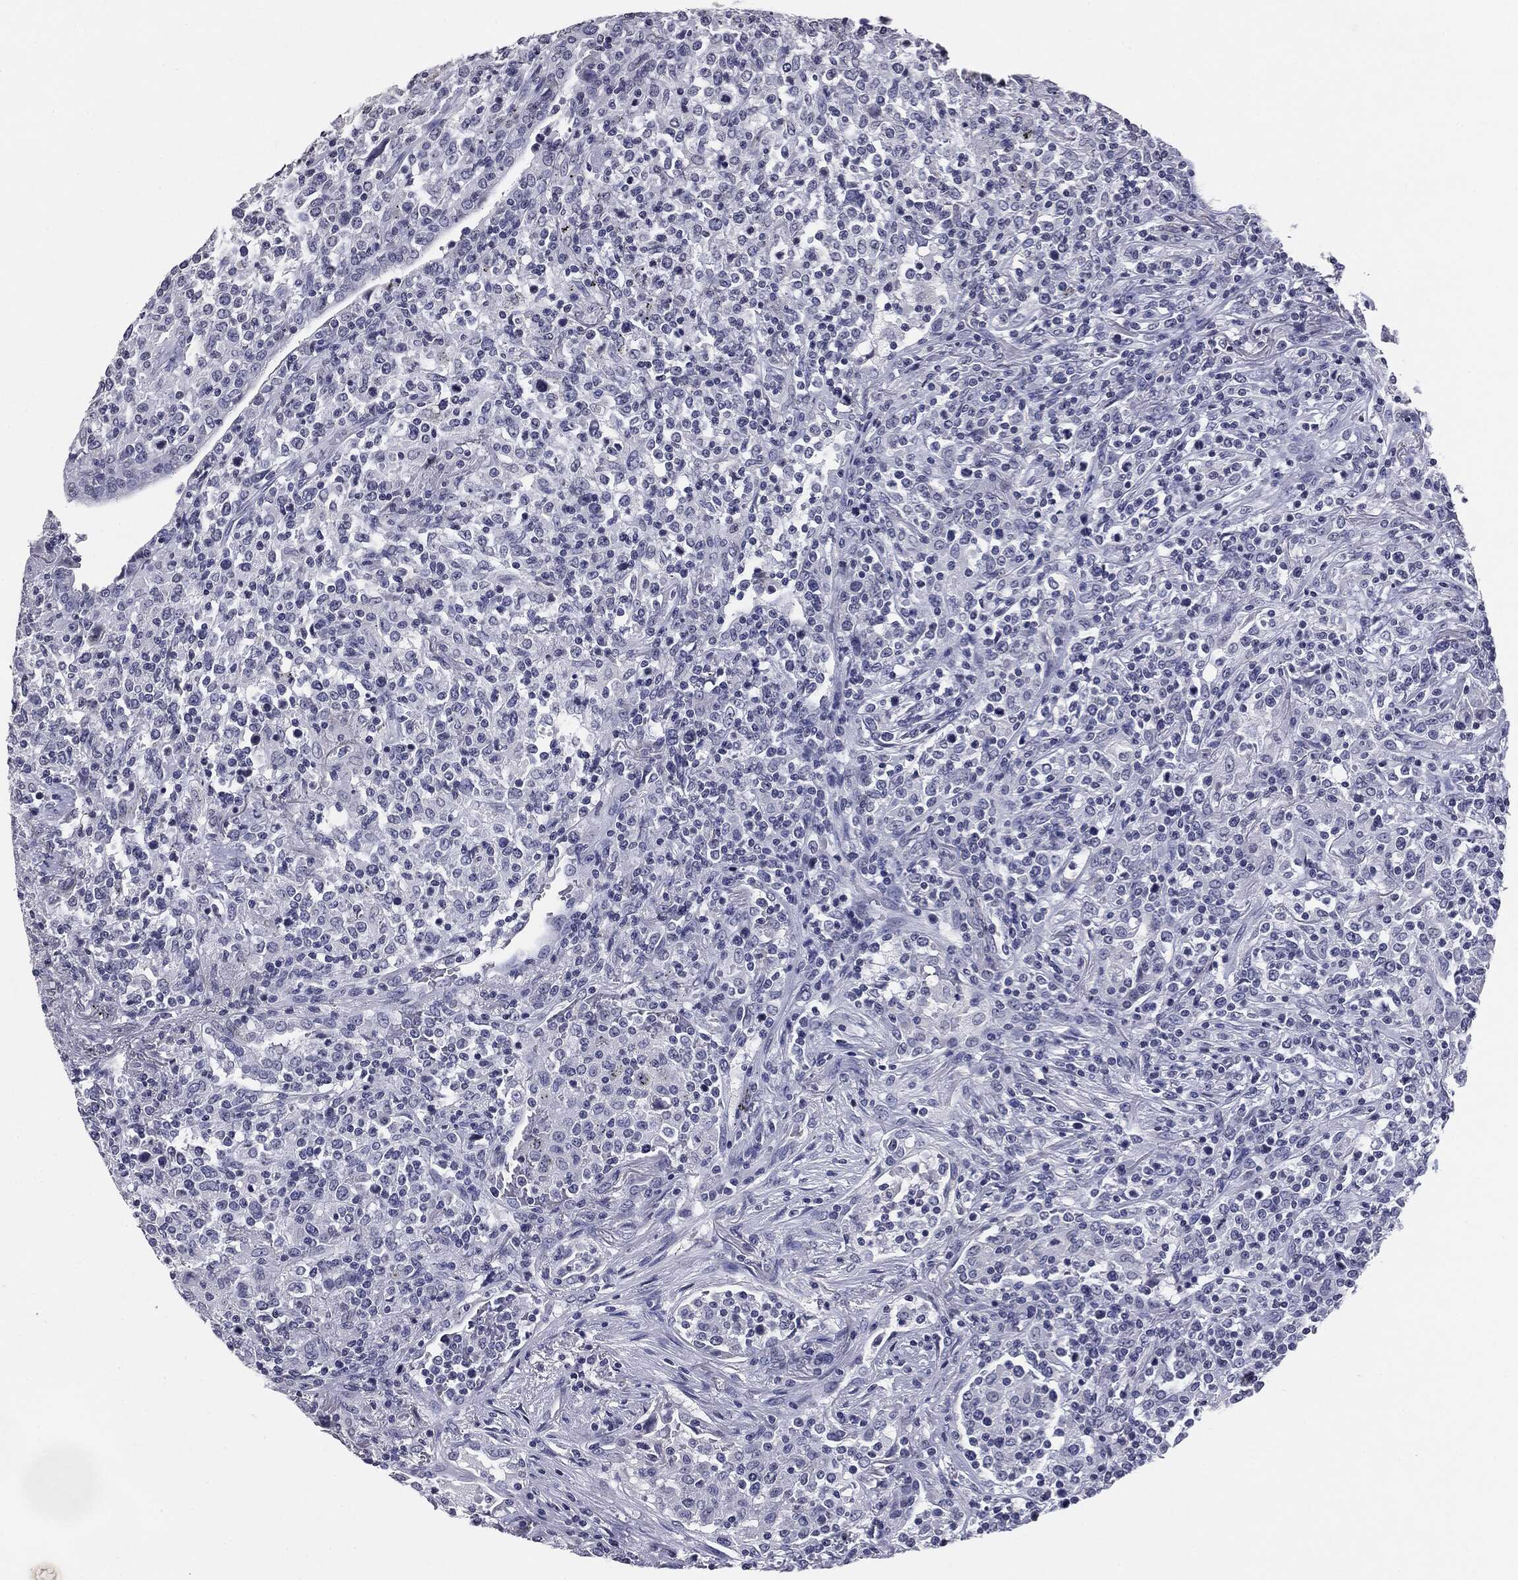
{"staining": {"intensity": "negative", "quantity": "none", "location": "none"}, "tissue": "lymphoma", "cell_type": "Tumor cells", "image_type": "cancer", "snomed": [{"axis": "morphology", "description": "Malignant lymphoma, non-Hodgkin's type, High grade"}, {"axis": "topography", "description": "Lung"}], "caption": "A histopathology image of human malignant lymphoma, non-Hodgkin's type (high-grade) is negative for staining in tumor cells. (DAB immunohistochemistry visualized using brightfield microscopy, high magnification).", "gene": "SERPINB4", "patient": {"sex": "male", "age": 79}}